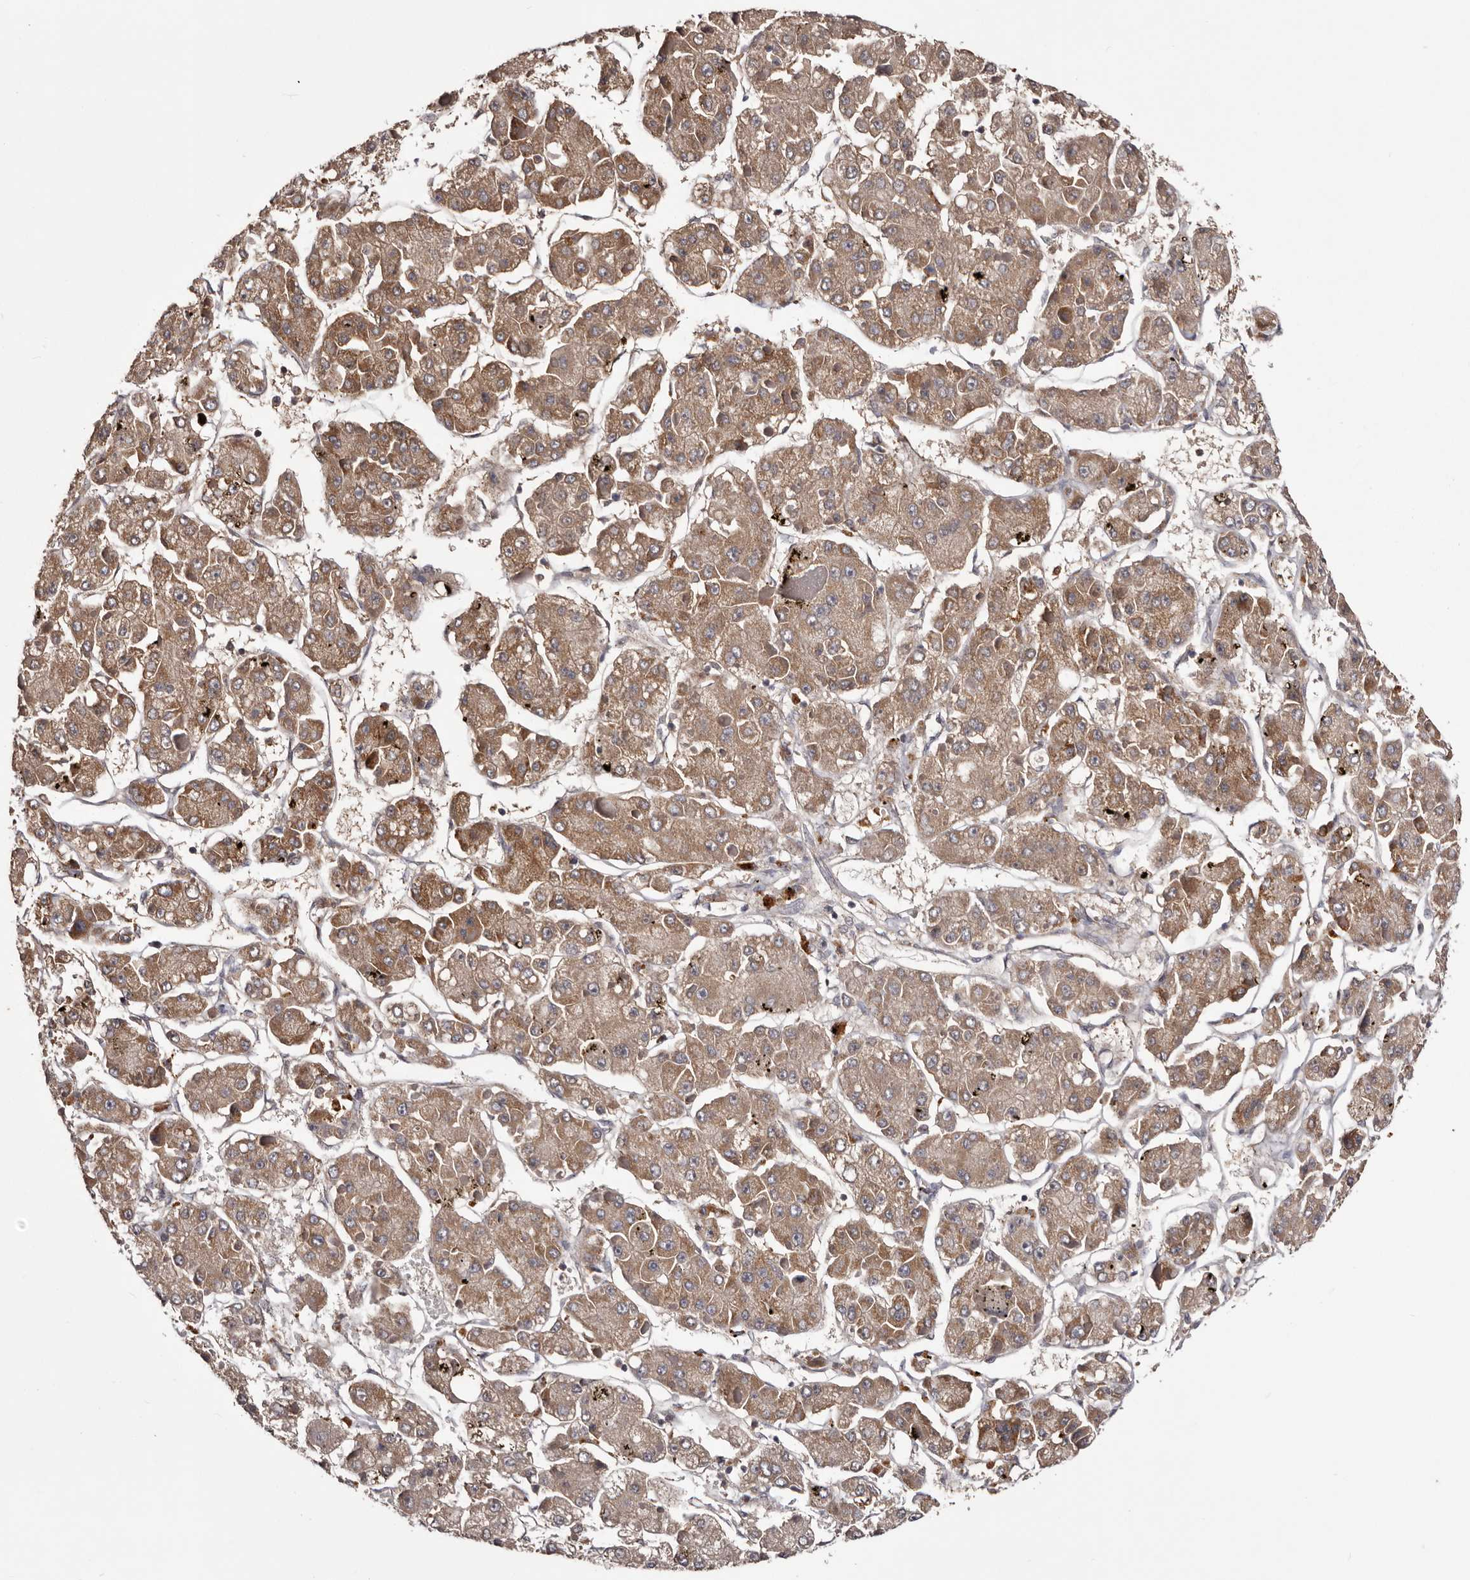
{"staining": {"intensity": "weak", "quantity": ">75%", "location": "cytoplasmic/membranous"}, "tissue": "liver cancer", "cell_type": "Tumor cells", "image_type": "cancer", "snomed": [{"axis": "morphology", "description": "Carcinoma, Hepatocellular, NOS"}, {"axis": "topography", "description": "Liver"}], "caption": "Hepatocellular carcinoma (liver) stained with immunohistochemistry (IHC) displays weak cytoplasmic/membranous staining in approximately >75% of tumor cells. (Stains: DAB in brown, nuclei in blue, Microscopy: brightfield microscopy at high magnification).", "gene": "CYP1B1", "patient": {"sex": "female", "age": 73}}